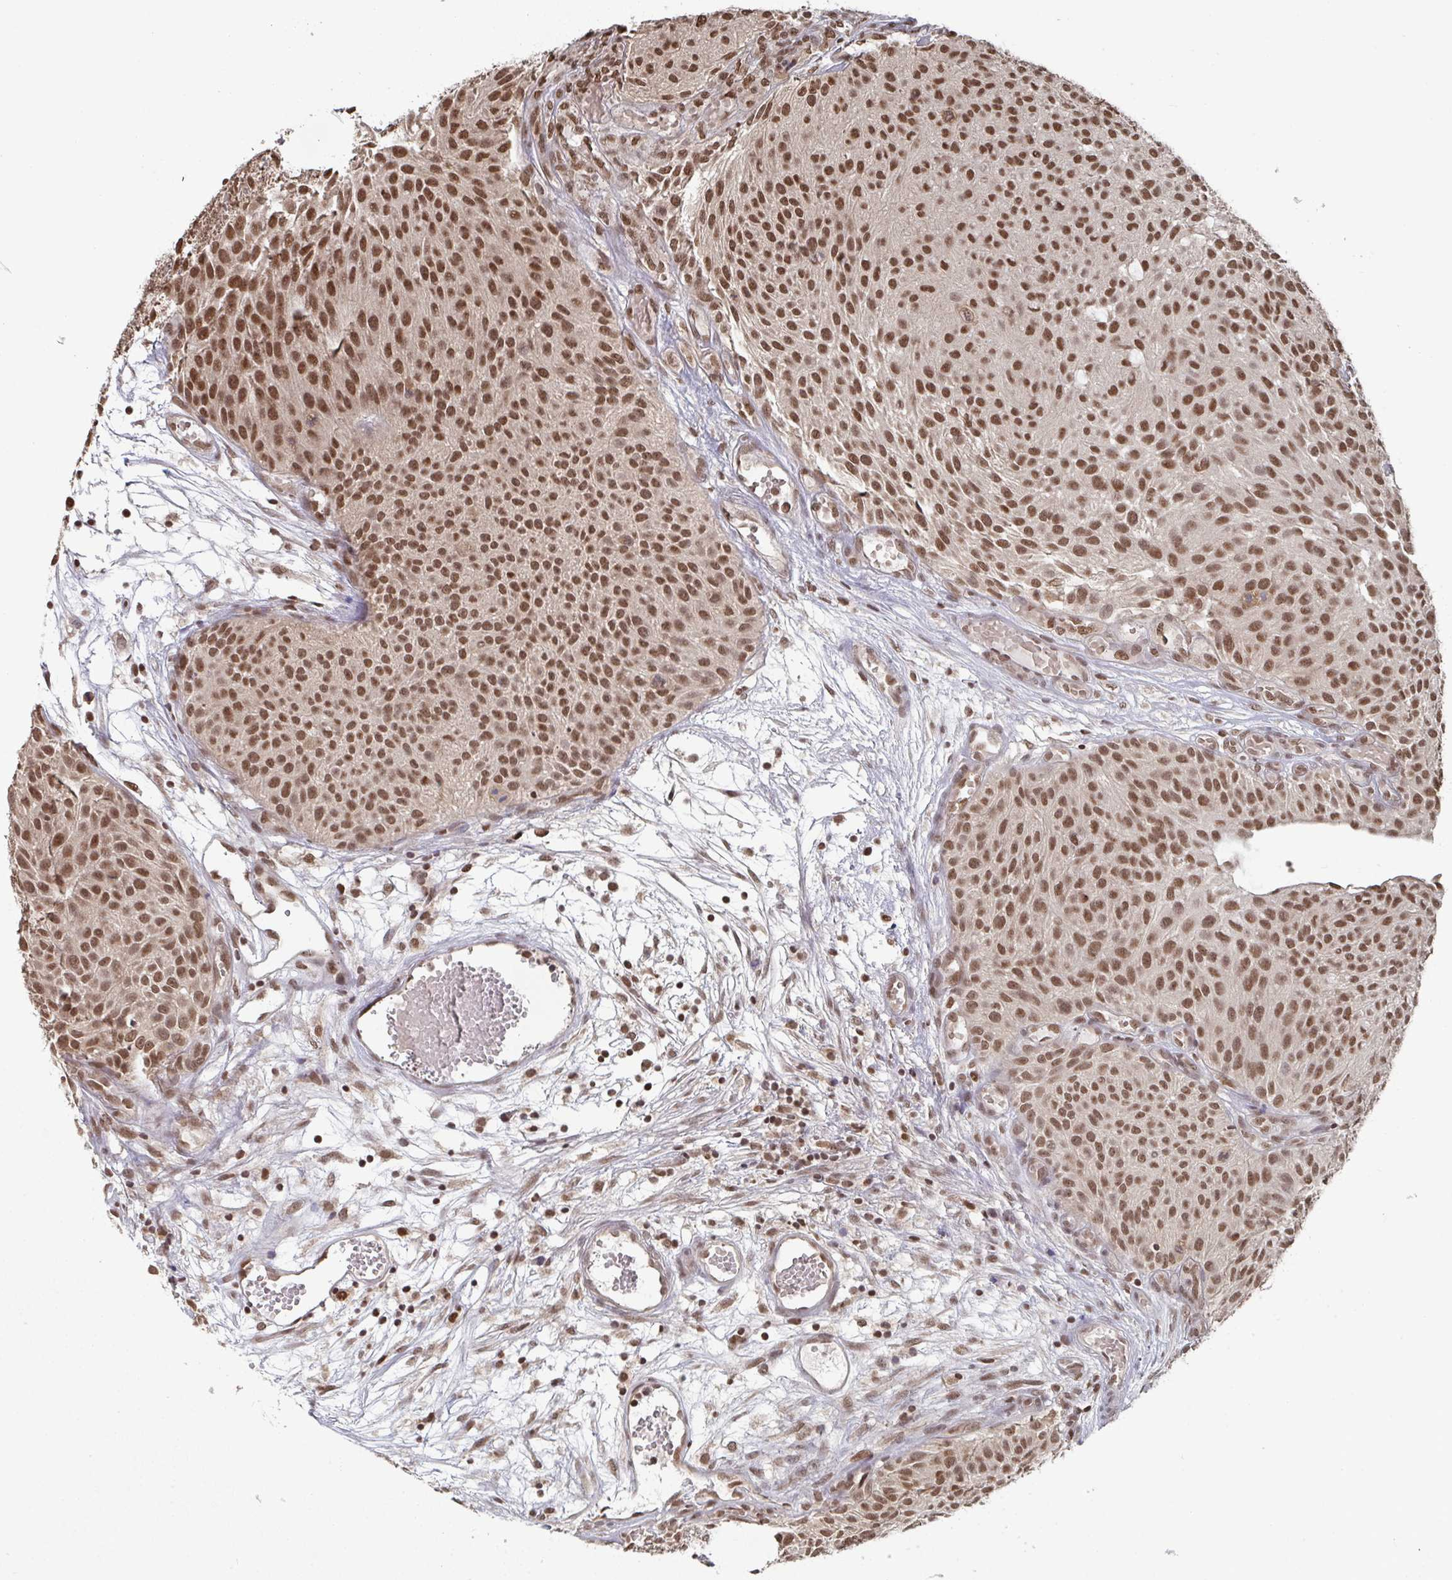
{"staining": {"intensity": "moderate", "quantity": ">75%", "location": "nuclear"}, "tissue": "urothelial cancer", "cell_type": "Tumor cells", "image_type": "cancer", "snomed": [{"axis": "morphology", "description": "Urothelial carcinoma, NOS"}, {"axis": "topography", "description": "Urinary bladder"}], "caption": "Urothelial cancer stained with a brown dye exhibits moderate nuclear positive expression in about >75% of tumor cells.", "gene": "JMJD1C", "patient": {"sex": "male", "age": 84}}